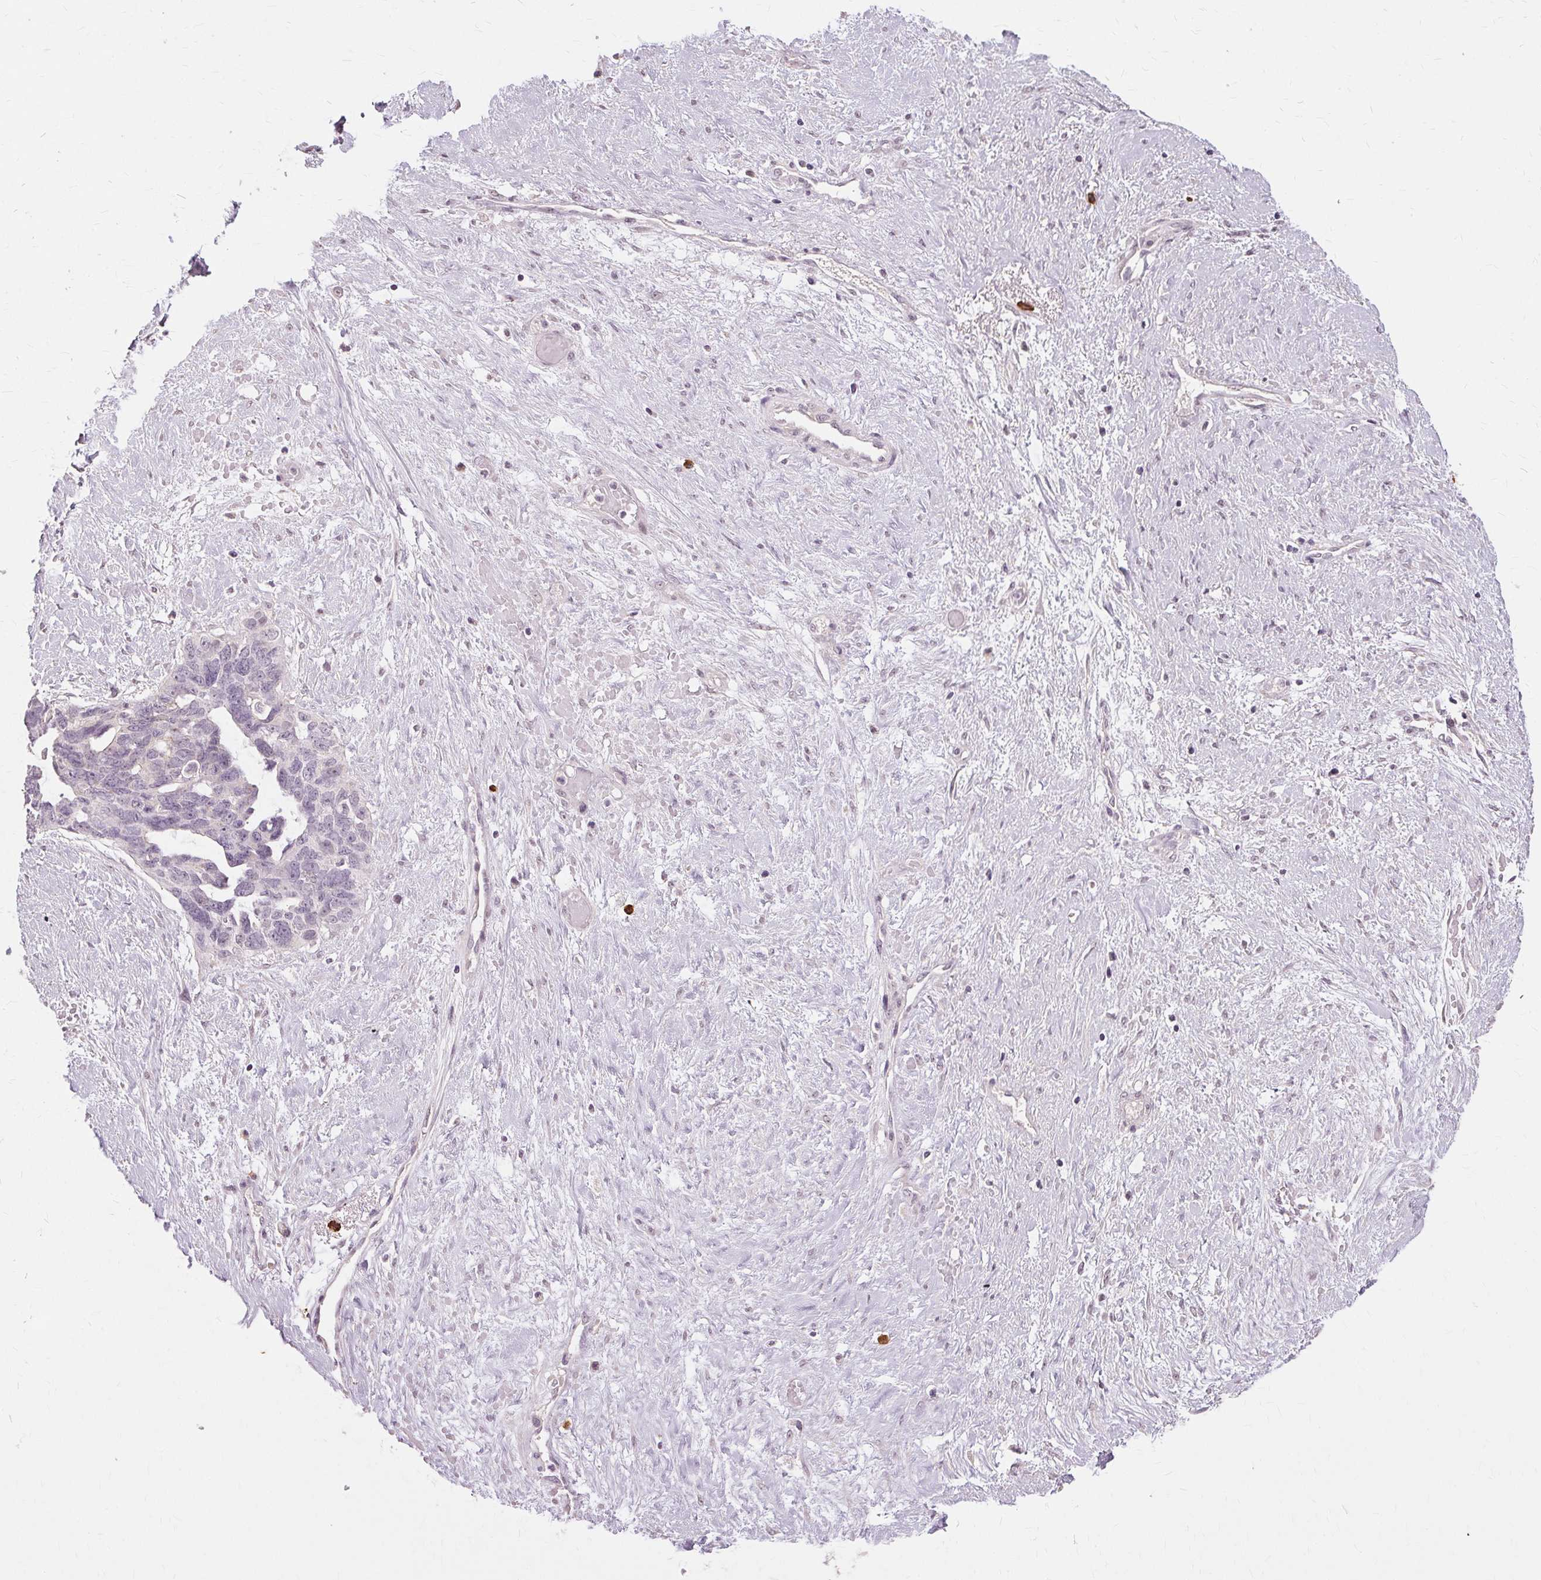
{"staining": {"intensity": "negative", "quantity": "none", "location": "none"}, "tissue": "ovarian cancer", "cell_type": "Tumor cells", "image_type": "cancer", "snomed": [{"axis": "morphology", "description": "Cystadenocarcinoma, serous, NOS"}, {"axis": "topography", "description": "Ovary"}], "caption": "Micrograph shows no protein expression in tumor cells of ovarian serous cystadenocarcinoma tissue.", "gene": "SIGLEC6", "patient": {"sex": "female", "age": 69}}